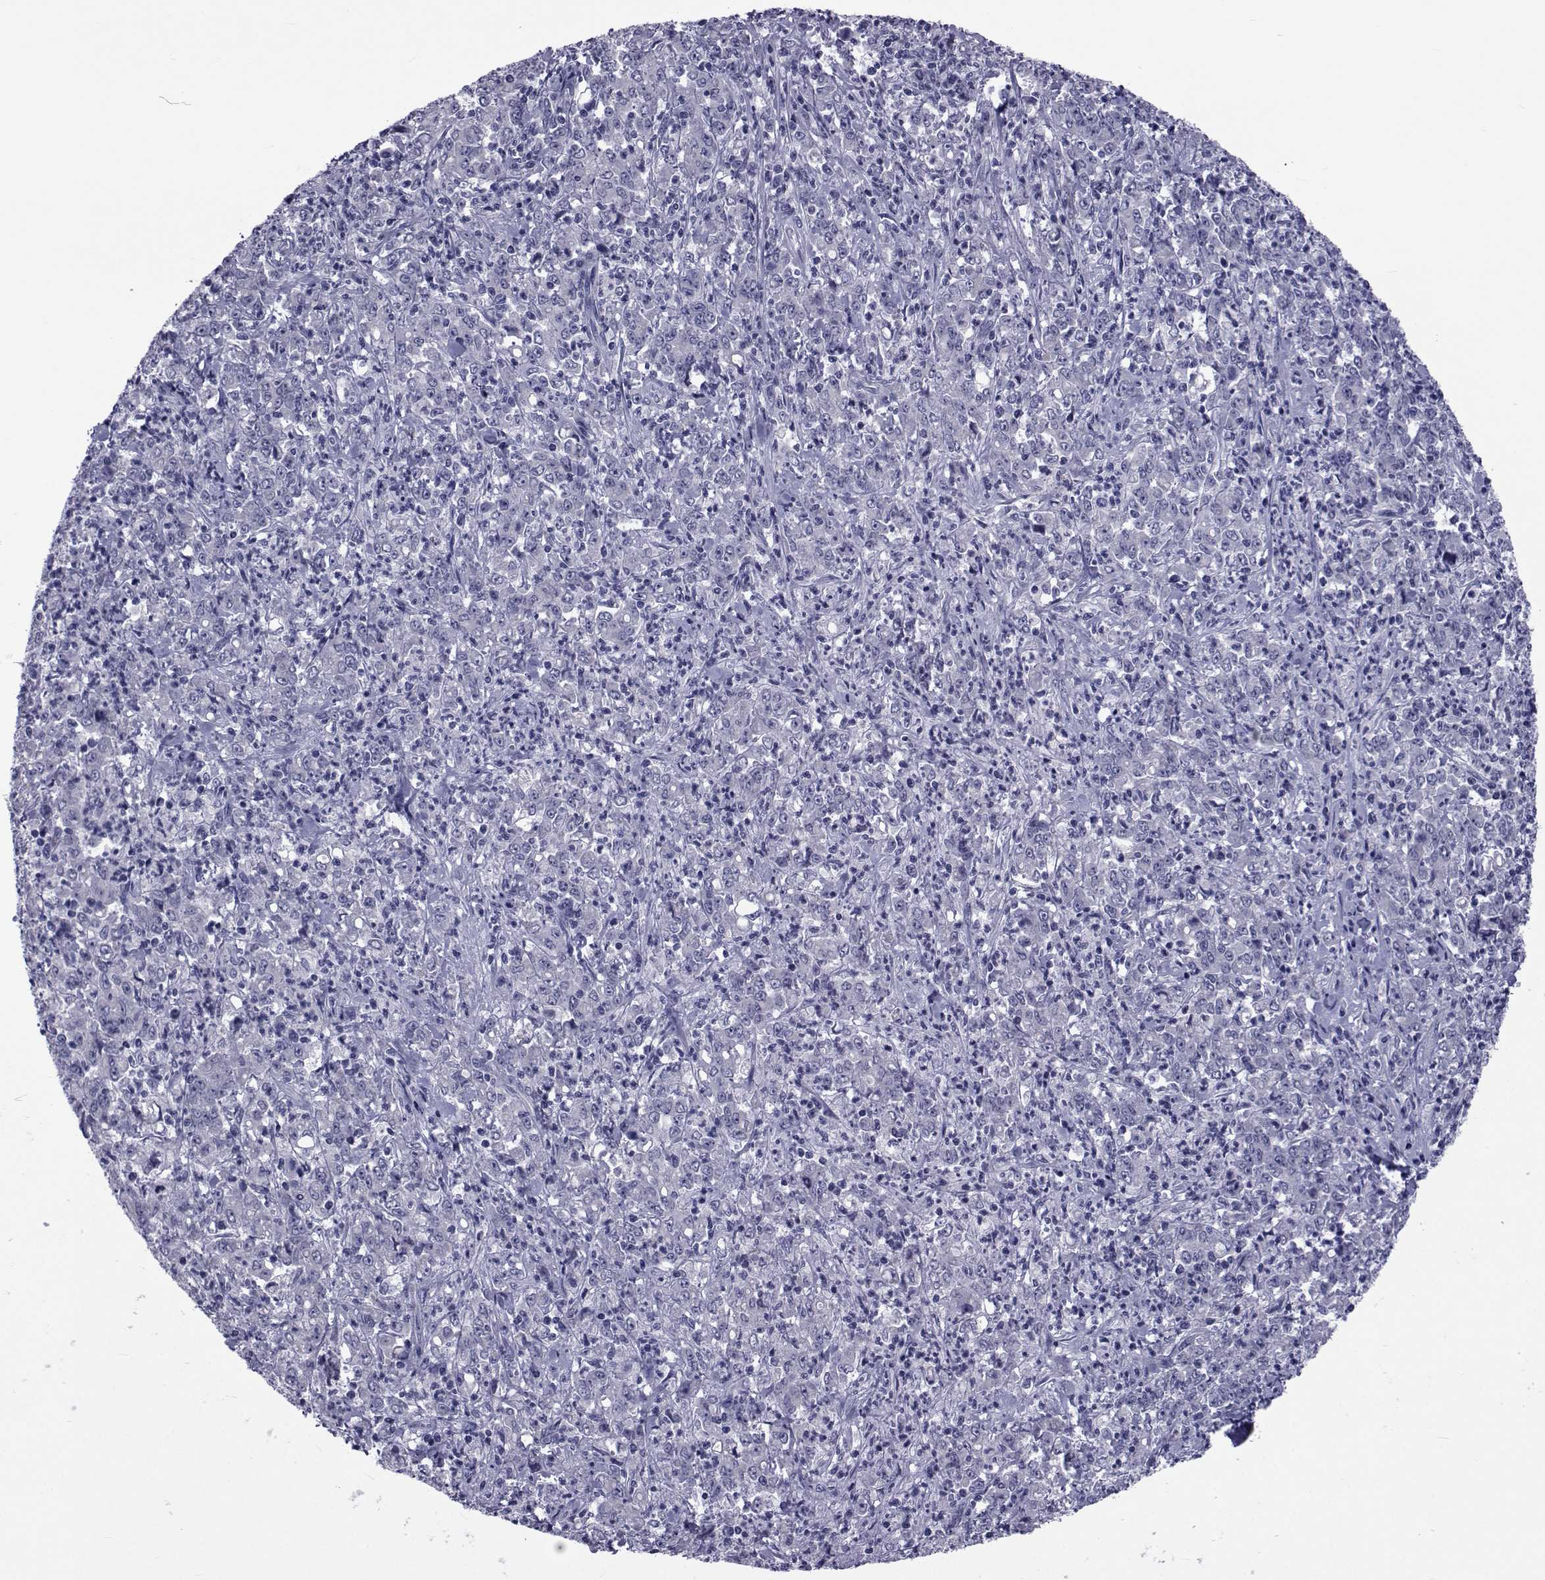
{"staining": {"intensity": "negative", "quantity": "none", "location": "none"}, "tissue": "stomach cancer", "cell_type": "Tumor cells", "image_type": "cancer", "snomed": [{"axis": "morphology", "description": "Adenocarcinoma, NOS"}, {"axis": "topography", "description": "Stomach, lower"}], "caption": "Immunohistochemical staining of stomach cancer displays no significant staining in tumor cells.", "gene": "GKAP1", "patient": {"sex": "female", "age": 71}}